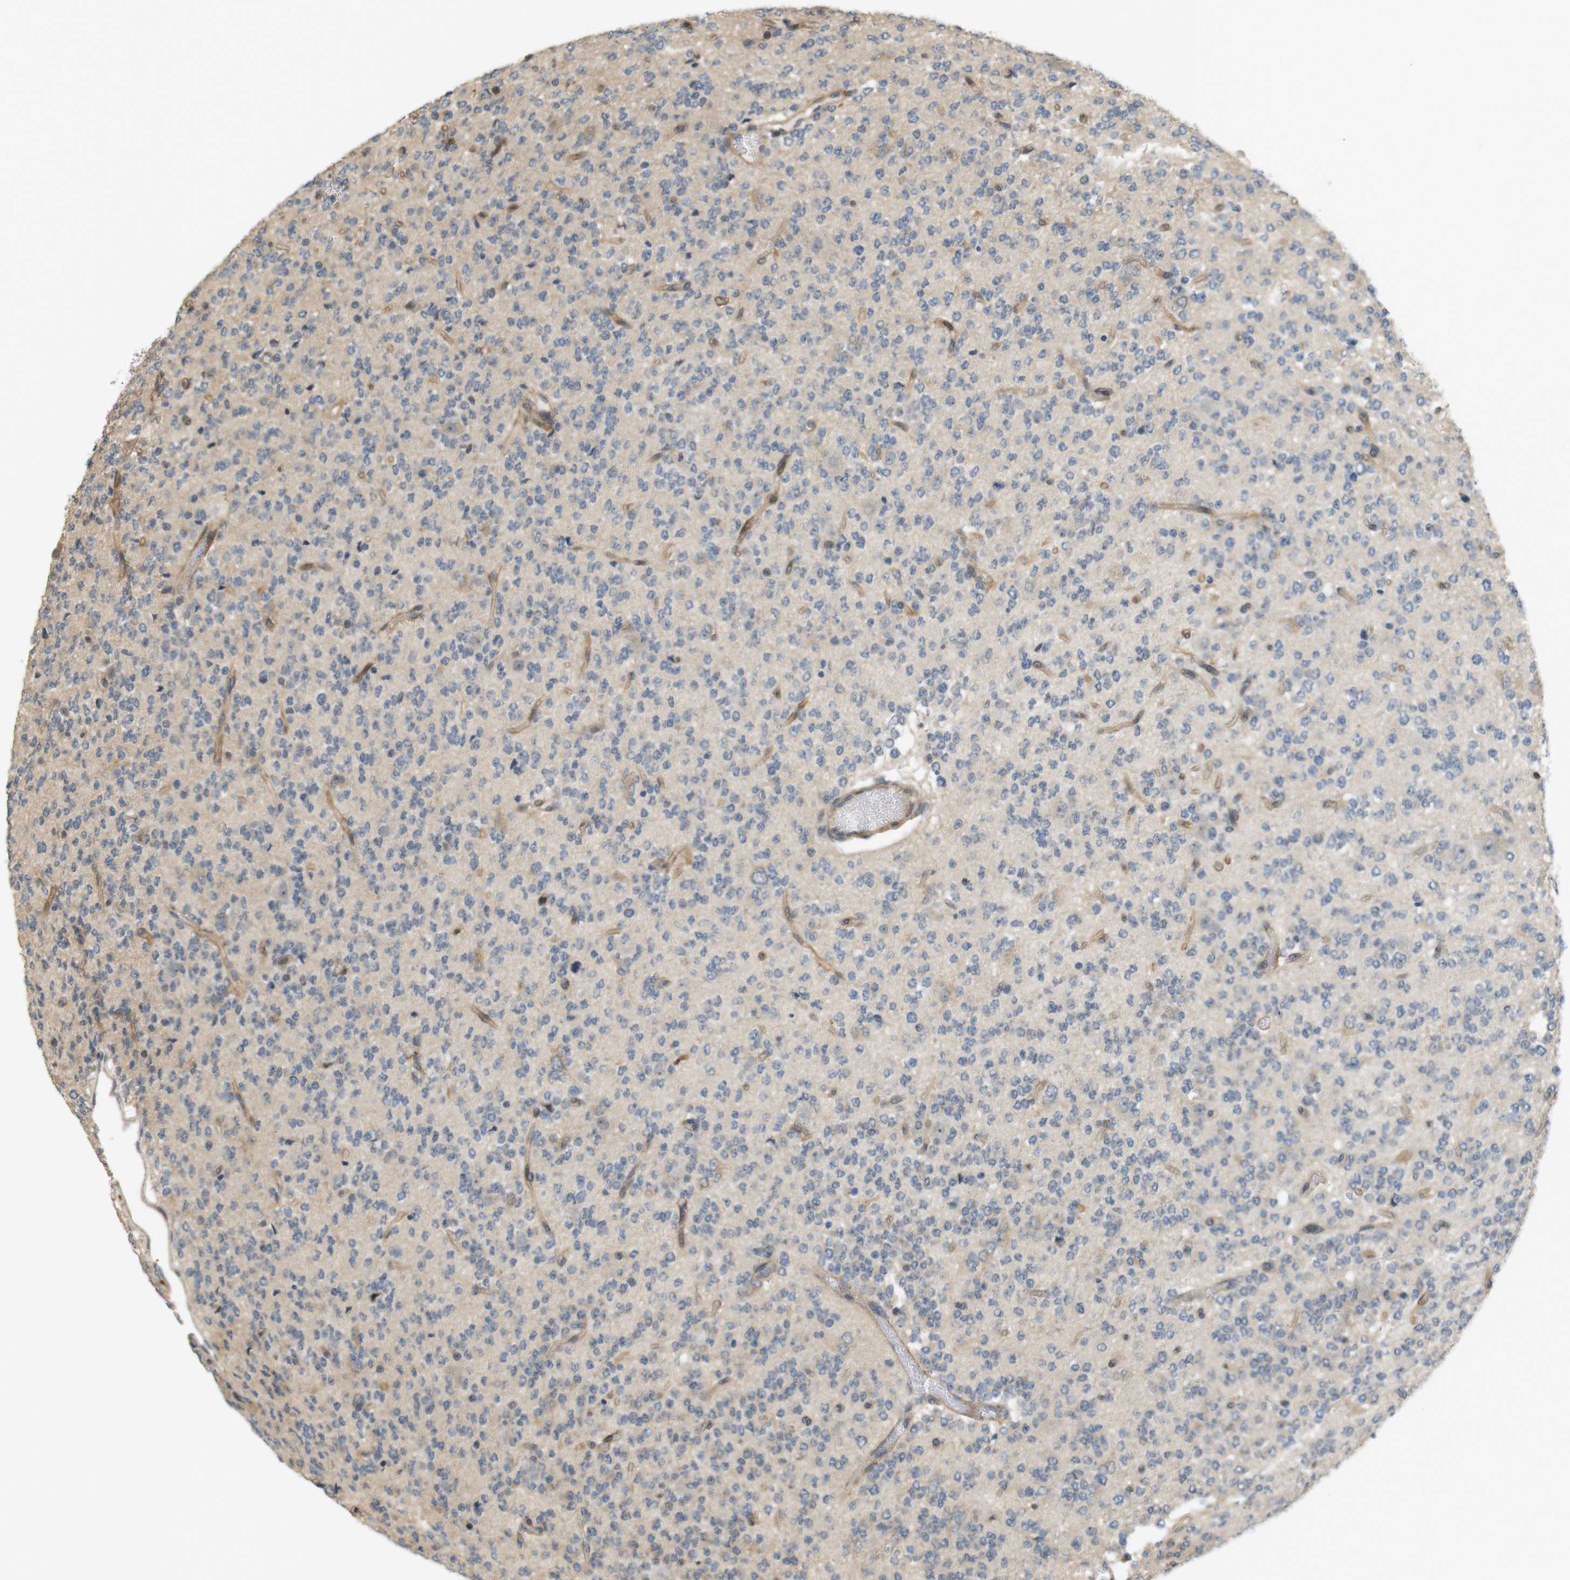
{"staining": {"intensity": "weak", "quantity": "<25%", "location": "cytoplasmic/membranous"}, "tissue": "glioma", "cell_type": "Tumor cells", "image_type": "cancer", "snomed": [{"axis": "morphology", "description": "Glioma, malignant, Low grade"}, {"axis": "topography", "description": "Brain"}], "caption": "An immunohistochemistry (IHC) histopathology image of glioma is shown. There is no staining in tumor cells of glioma. (Stains: DAB immunohistochemistry (IHC) with hematoxylin counter stain, Microscopy: brightfield microscopy at high magnification).", "gene": "TSPAN9", "patient": {"sex": "male", "age": 38}}